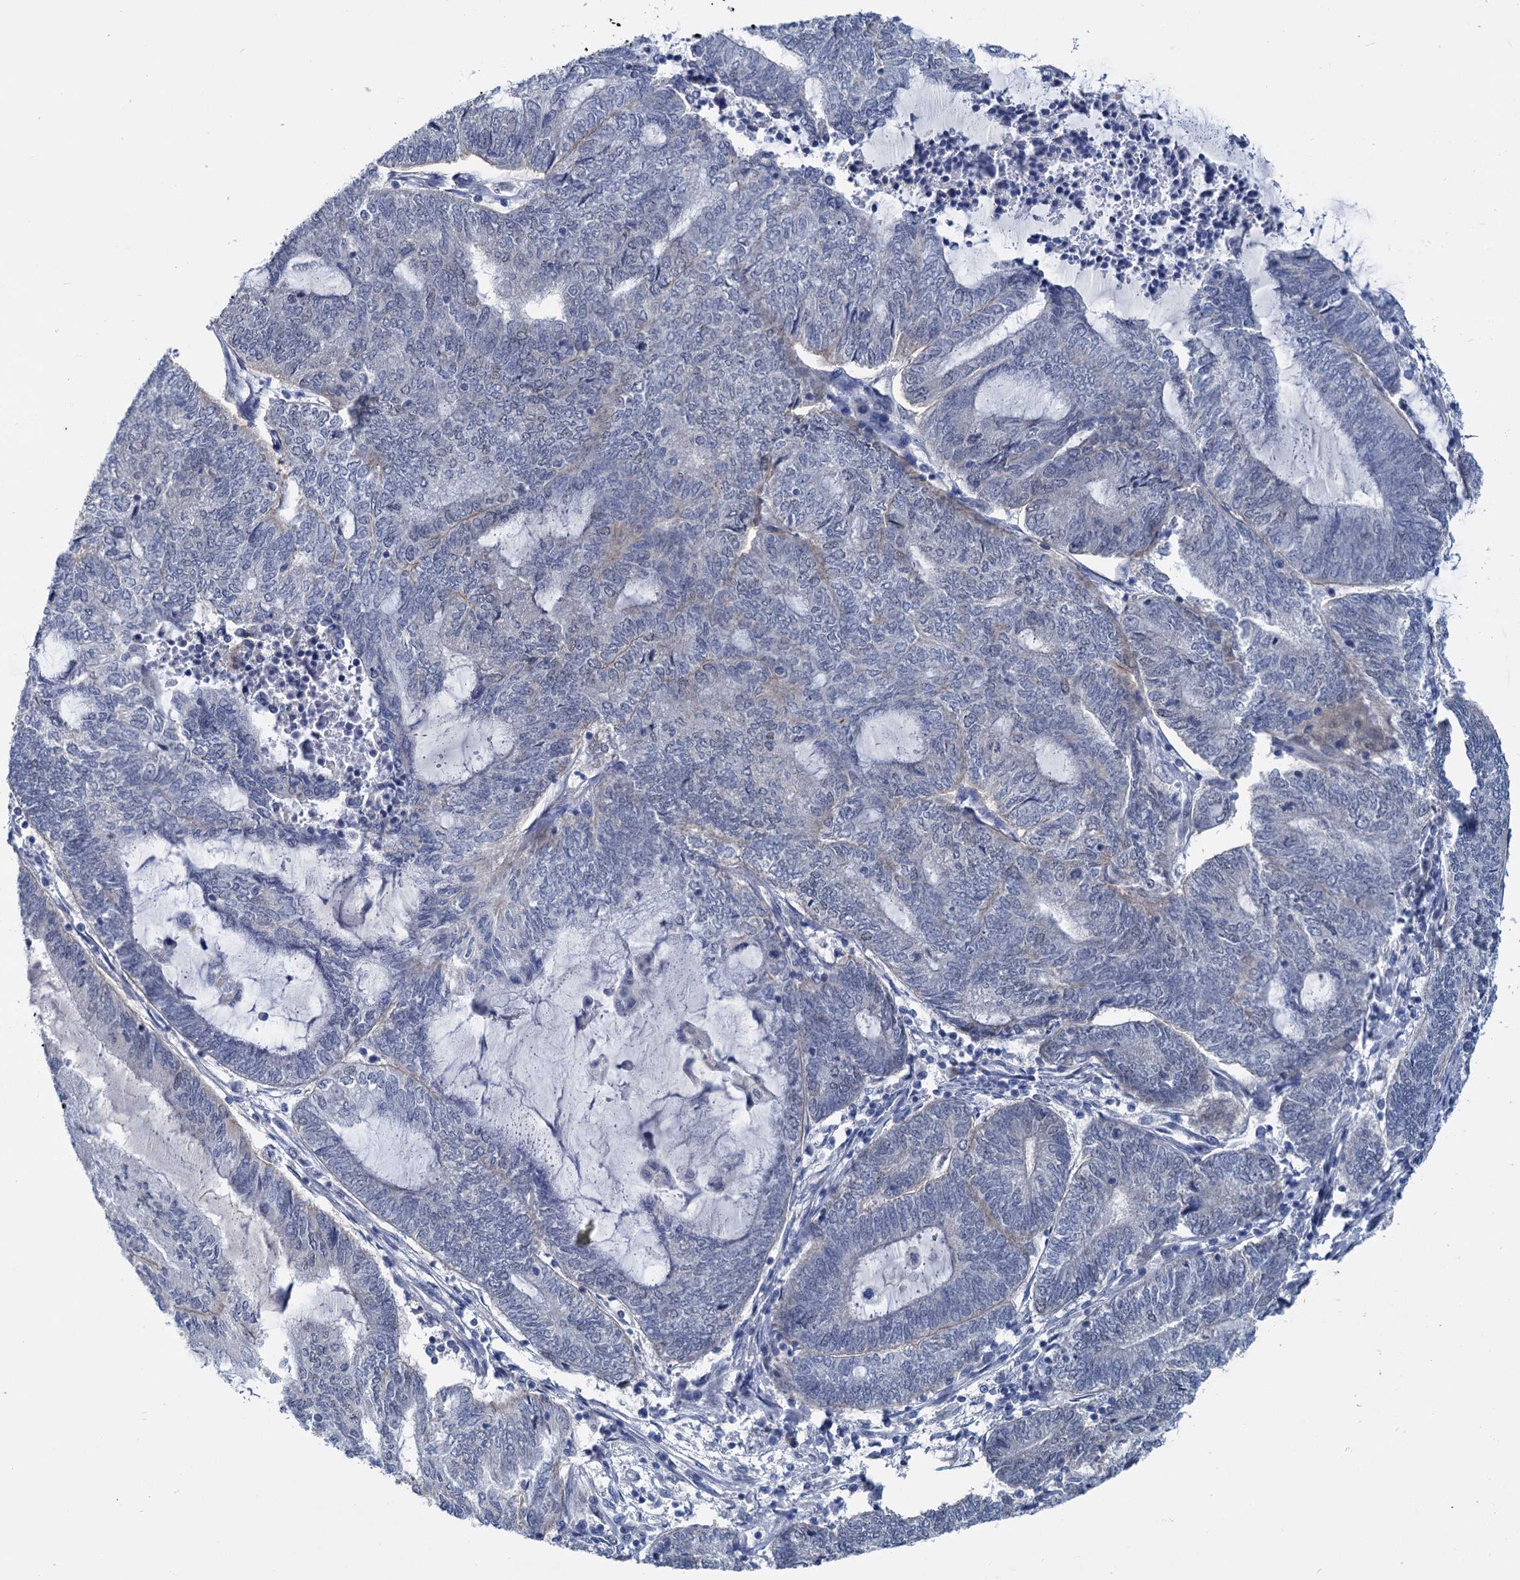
{"staining": {"intensity": "negative", "quantity": "none", "location": "none"}, "tissue": "endometrial cancer", "cell_type": "Tumor cells", "image_type": "cancer", "snomed": [{"axis": "morphology", "description": "Adenocarcinoma, NOS"}, {"axis": "topography", "description": "Uterus"}, {"axis": "topography", "description": "Endometrium"}], "caption": "This micrograph is of adenocarcinoma (endometrial) stained with immunohistochemistry to label a protein in brown with the nuclei are counter-stained blue. There is no expression in tumor cells.", "gene": "FAM111B", "patient": {"sex": "female", "age": 70}}